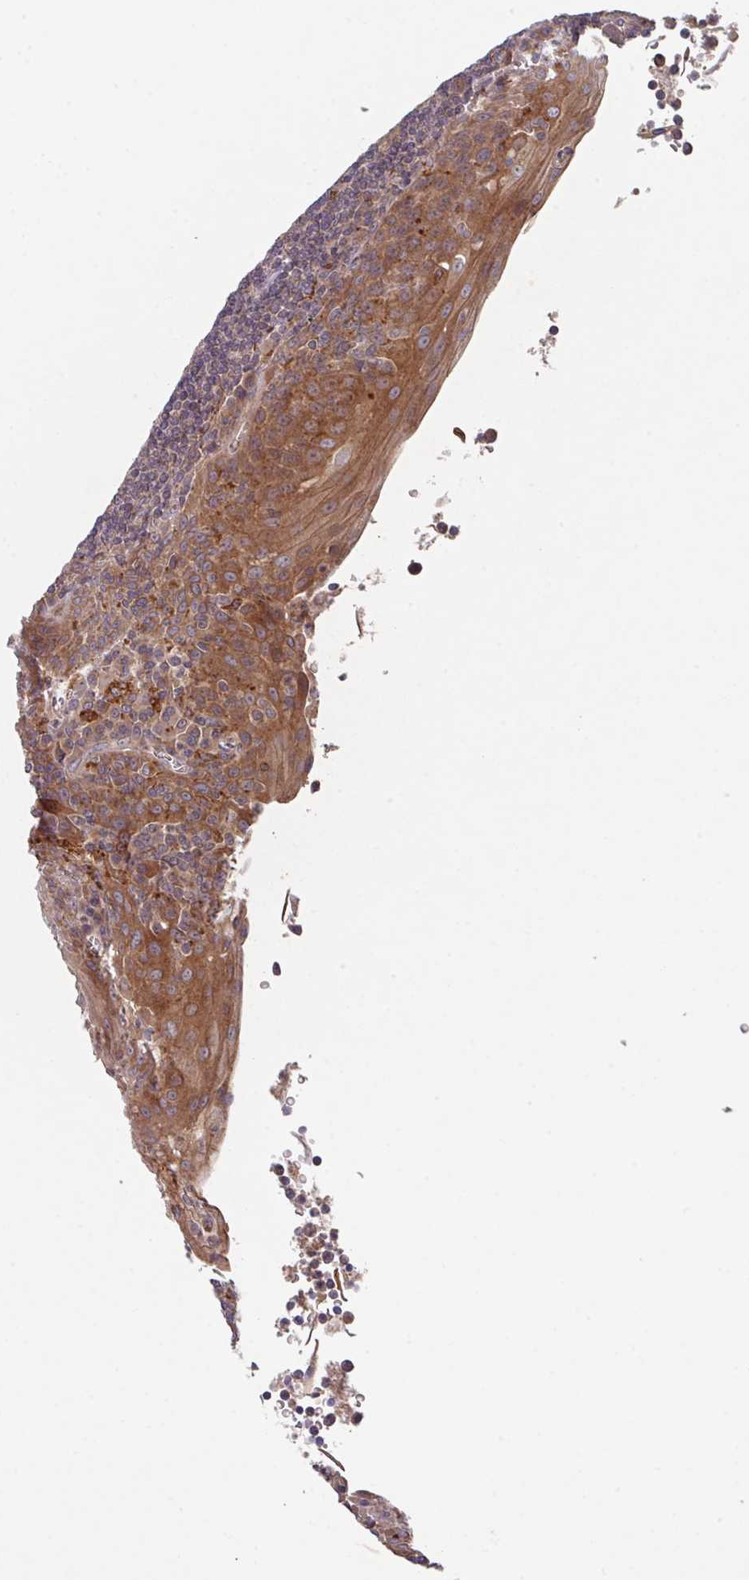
{"staining": {"intensity": "strong", "quantity": "<25%", "location": "cytoplasmic/membranous"}, "tissue": "tonsil", "cell_type": "Germinal center cells", "image_type": "normal", "snomed": [{"axis": "morphology", "description": "Normal tissue, NOS"}, {"axis": "topography", "description": "Tonsil"}], "caption": "Human tonsil stained for a protein (brown) displays strong cytoplasmic/membranous positive staining in about <25% of germinal center cells.", "gene": "TRIM14", "patient": {"sex": "male", "age": 27}}